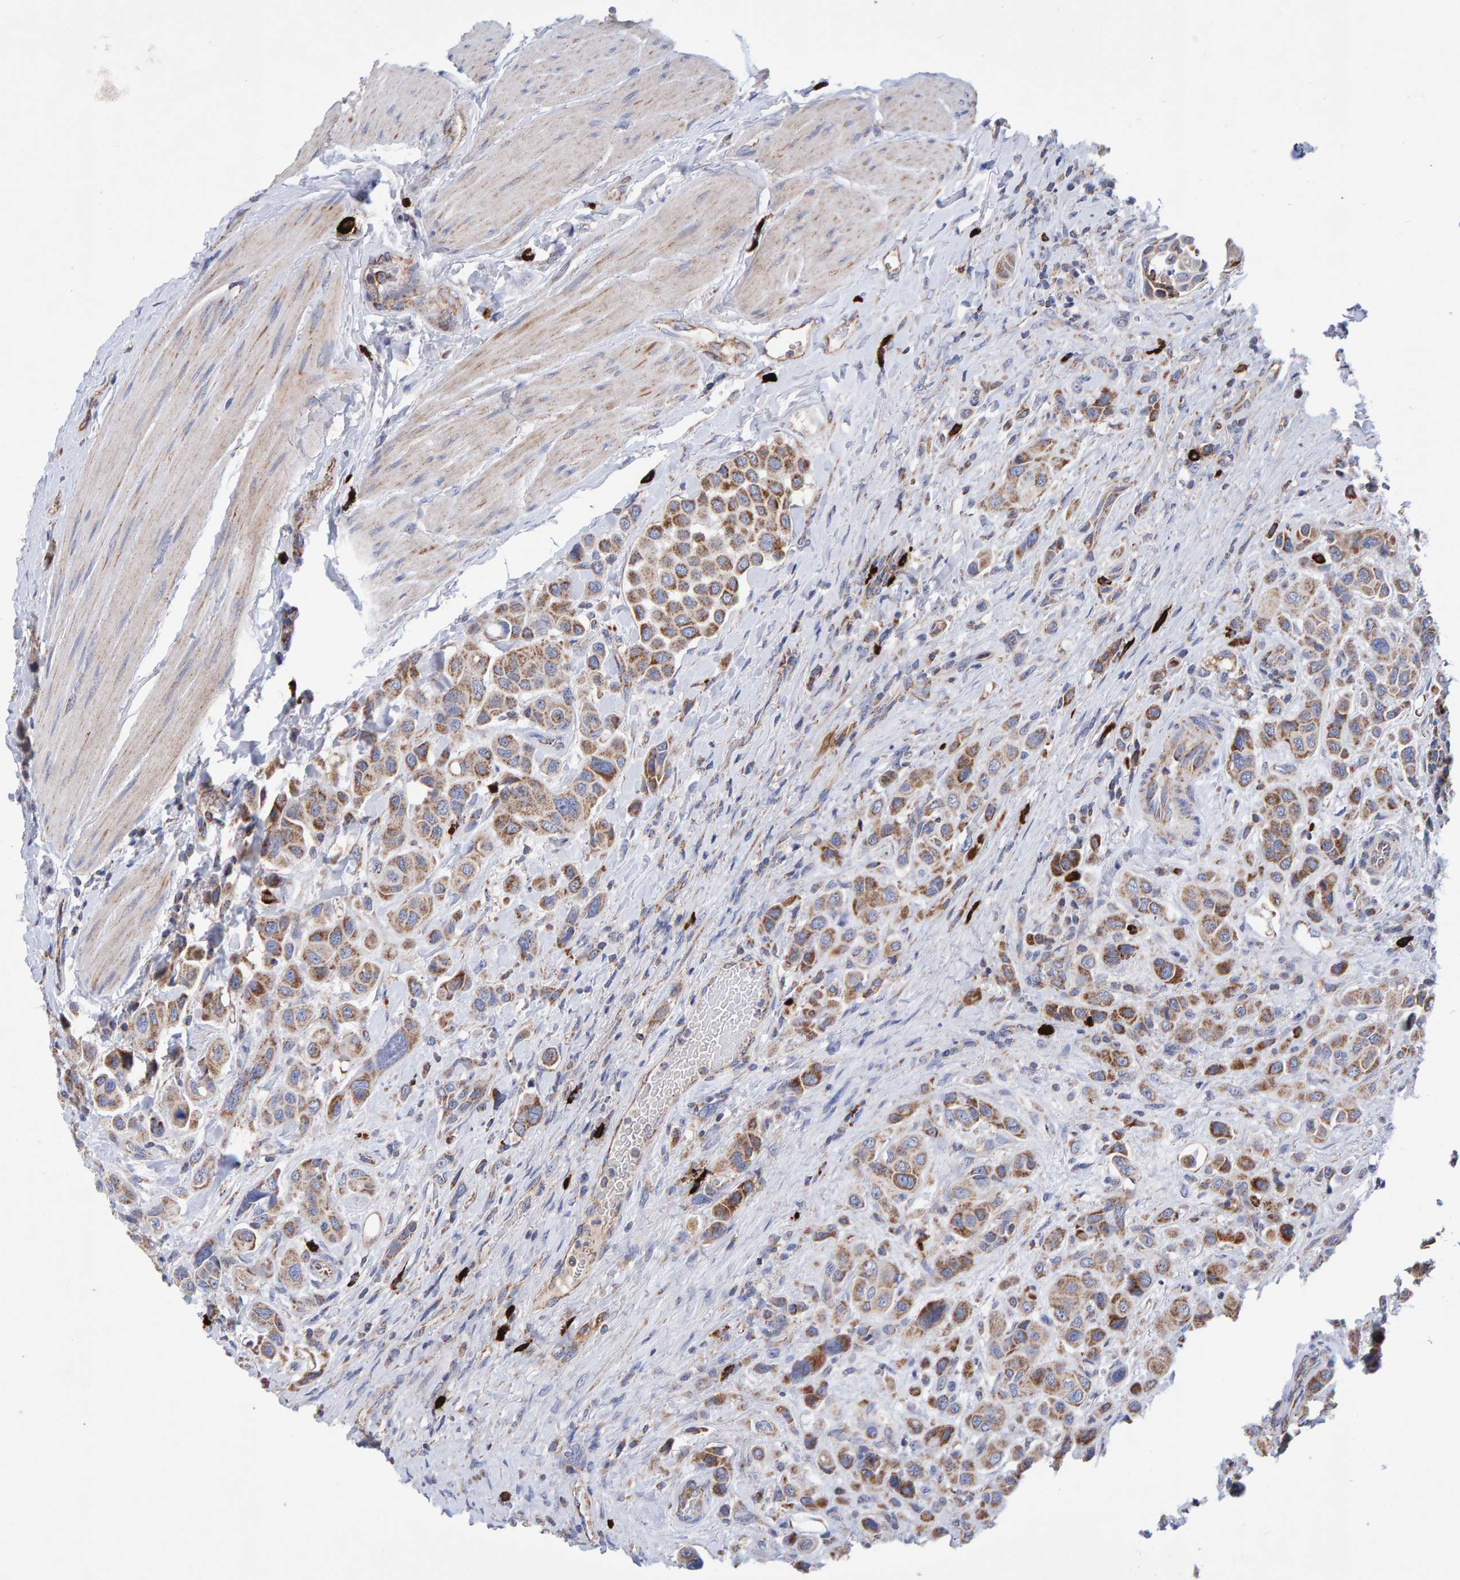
{"staining": {"intensity": "moderate", "quantity": "25%-75%", "location": "cytoplasmic/membranous"}, "tissue": "urothelial cancer", "cell_type": "Tumor cells", "image_type": "cancer", "snomed": [{"axis": "morphology", "description": "Urothelial carcinoma, High grade"}, {"axis": "topography", "description": "Urinary bladder"}], "caption": "There is medium levels of moderate cytoplasmic/membranous positivity in tumor cells of urothelial carcinoma (high-grade), as demonstrated by immunohistochemical staining (brown color).", "gene": "EFR3A", "patient": {"sex": "male", "age": 50}}